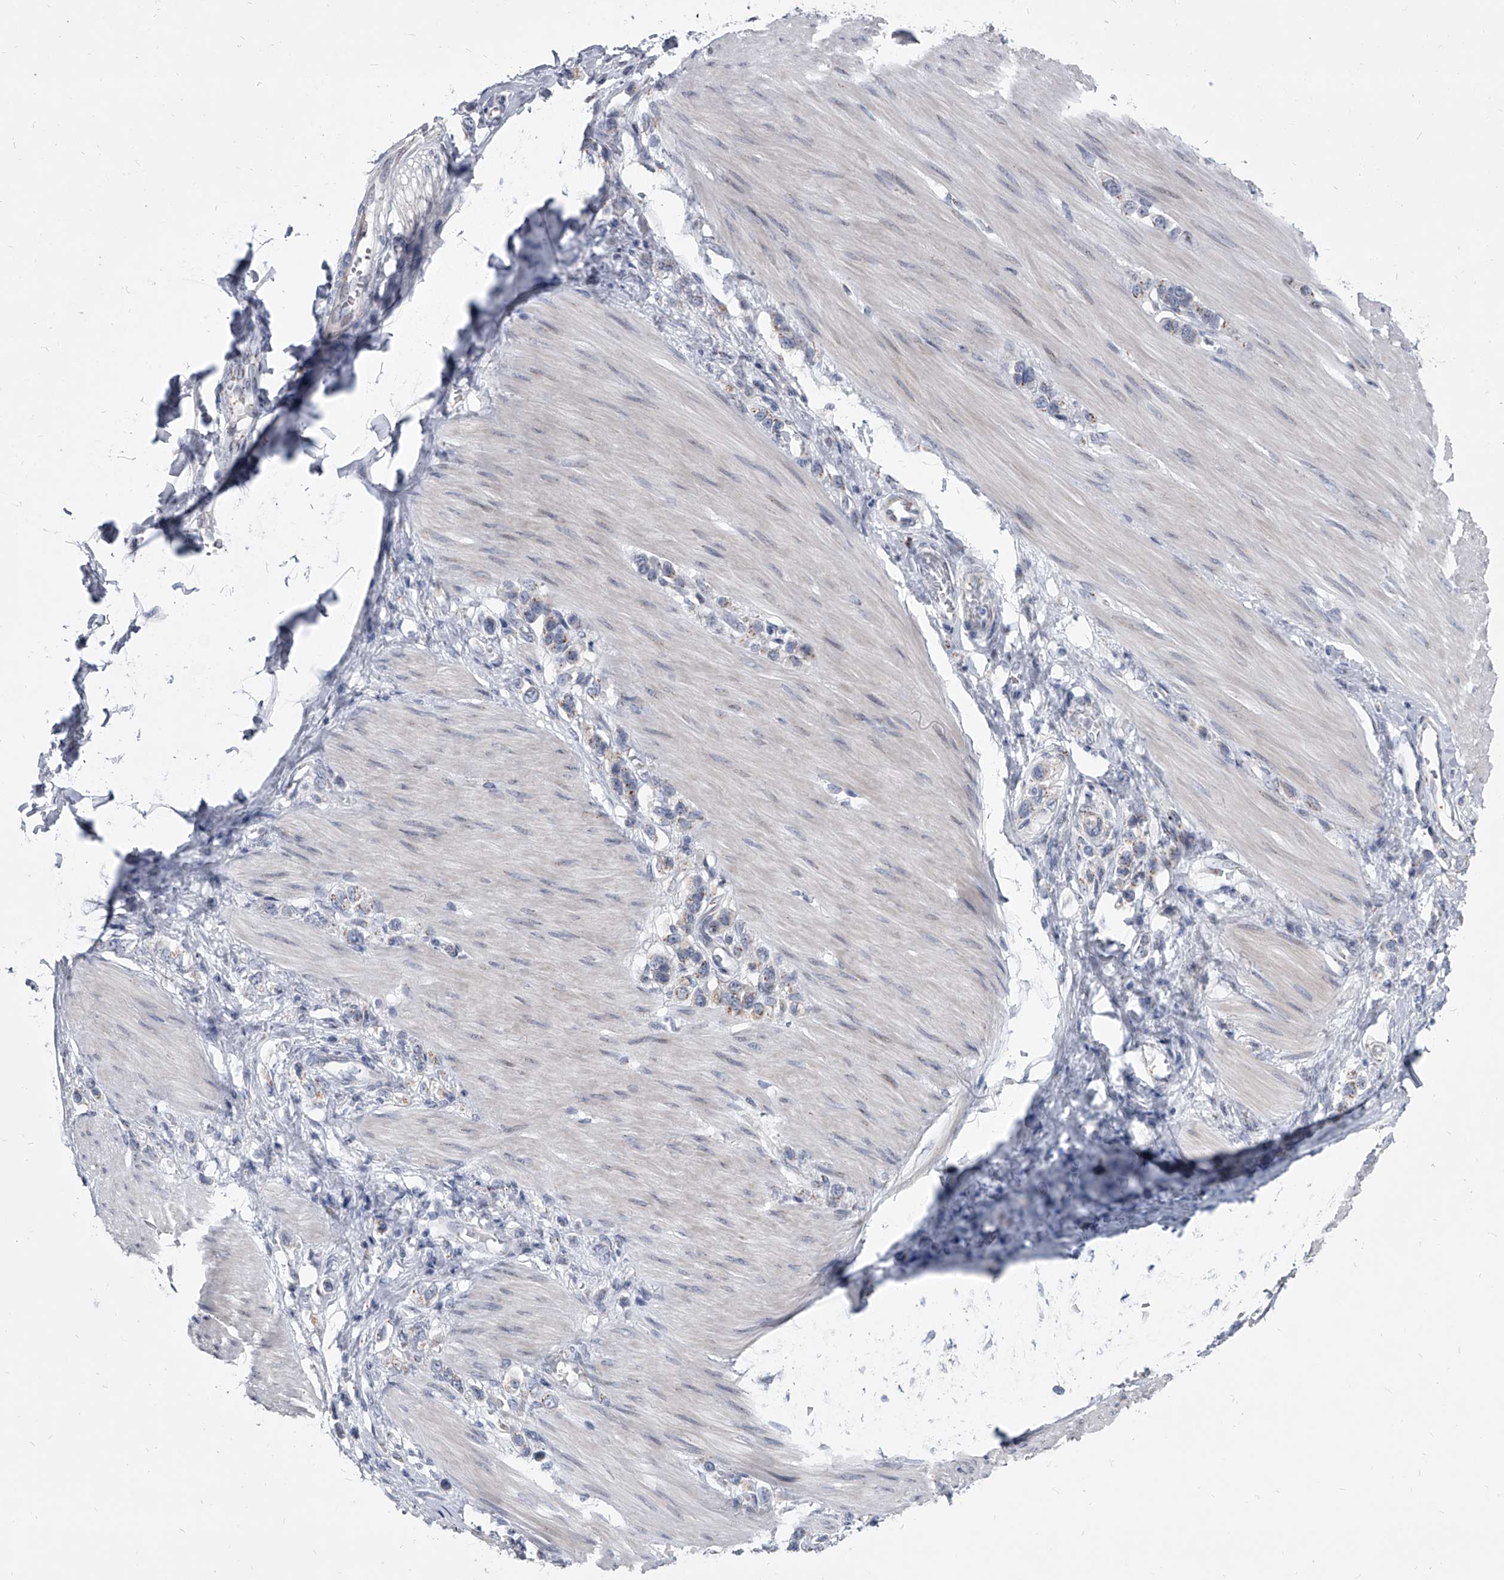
{"staining": {"intensity": "weak", "quantity": "<25%", "location": "cytoplasmic/membranous"}, "tissue": "stomach cancer", "cell_type": "Tumor cells", "image_type": "cancer", "snomed": [{"axis": "morphology", "description": "Adenocarcinoma, NOS"}, {"axis": "topography", "description": "Stomach"}], "caption": "Stomach cancer stained for a protein using immunohistochemistry displays no expression tumor cells.", "gene": "EVA1C", "patient": {"sex": "female", "age": 65}}